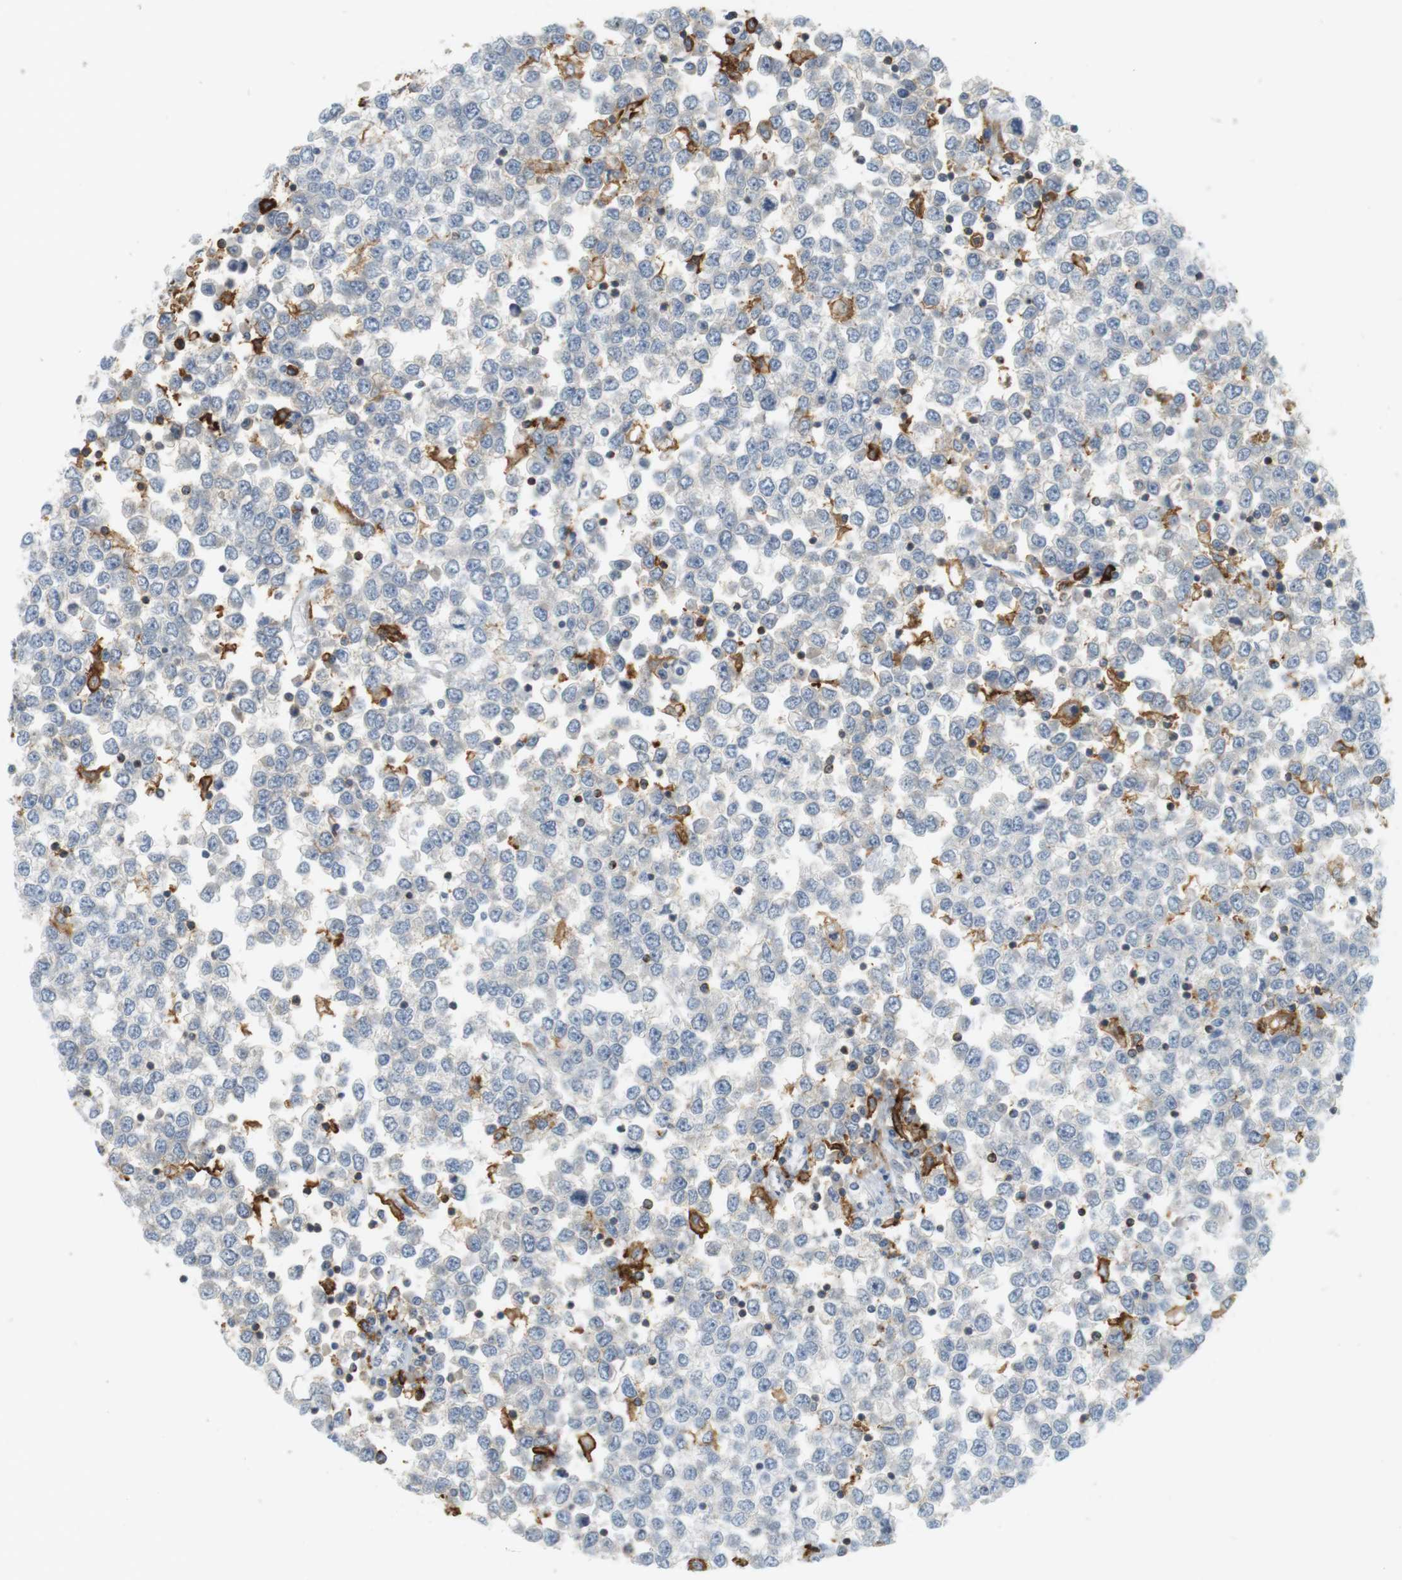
{"staining": {"intensity": "negative", "quantity": "none", "location": "none"}, "tissue": "testis cancer", "cell_type": "Tumor cells", "image_type": "cancer", "snomed": [{"axis": "morphology", "description": "Seminoma, NOS"}, {"axis": "topography", "description": "Testis"}], "caption": "IHC photomicrograph of seminoma (testis) stained for a protein (brown), which exhibits no staining in tumor cells.", "gene": "SIRPA", "patient": {"sex": "male", "age": 65}}